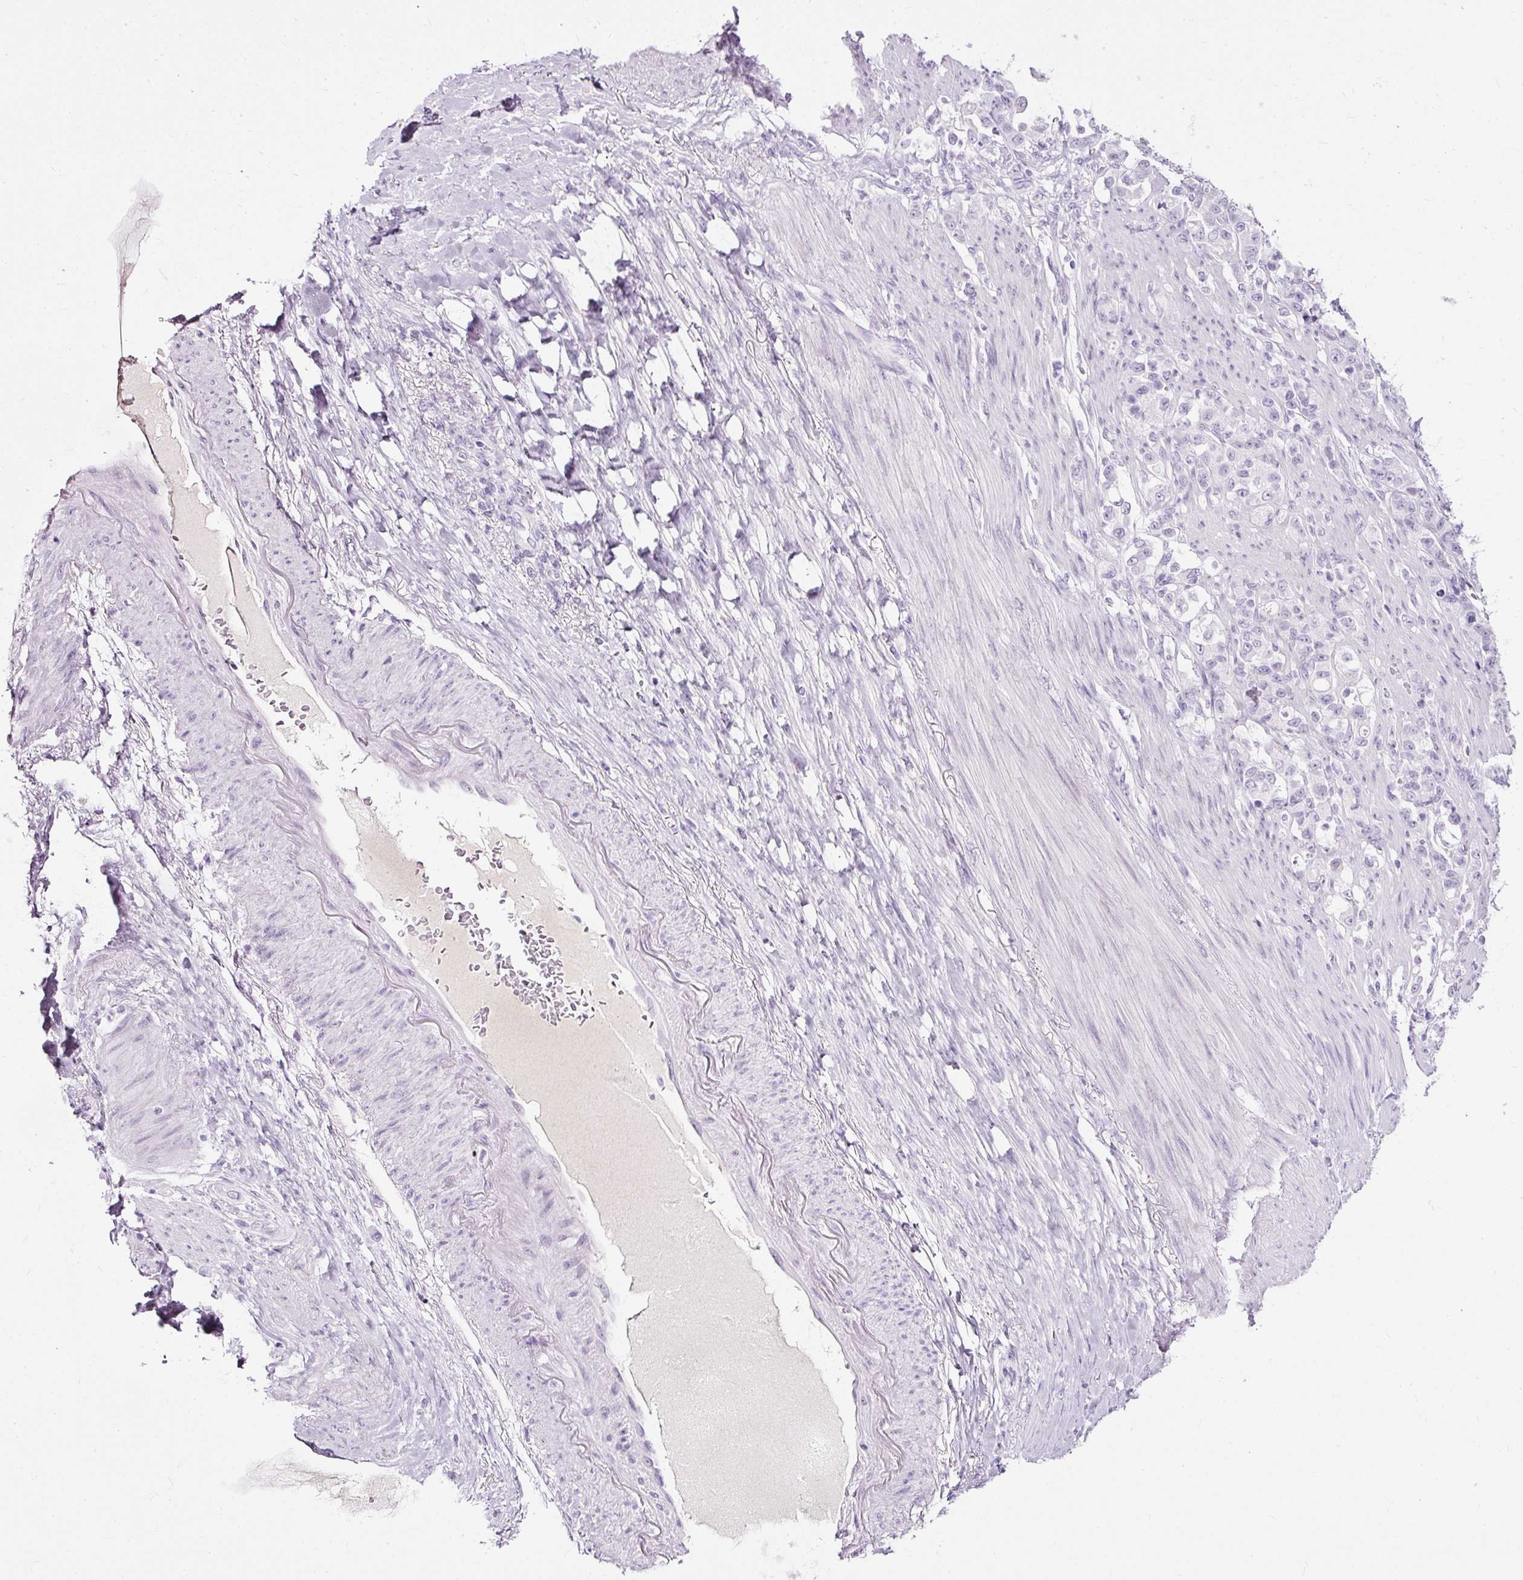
{"staining": {"intensity": "negative", "quantity": "none", "location": "none"}, "tissue": "stomach cancer", "cell_type": "Tumor cells", "image_type": "cancer", "snomed": [{"axis": "morphology", "description": "Normal tissue, NOS"}, {"axis": "morphology", "description": "Adenocarcinoma, NOS"}, {"axis": "topography", "description": "Stomach"}], "caption": "Tumor cells show no significant staining in stomach cancer.", "gene": "PDE6B", "patient": {"sex": "female", "age": 79}}